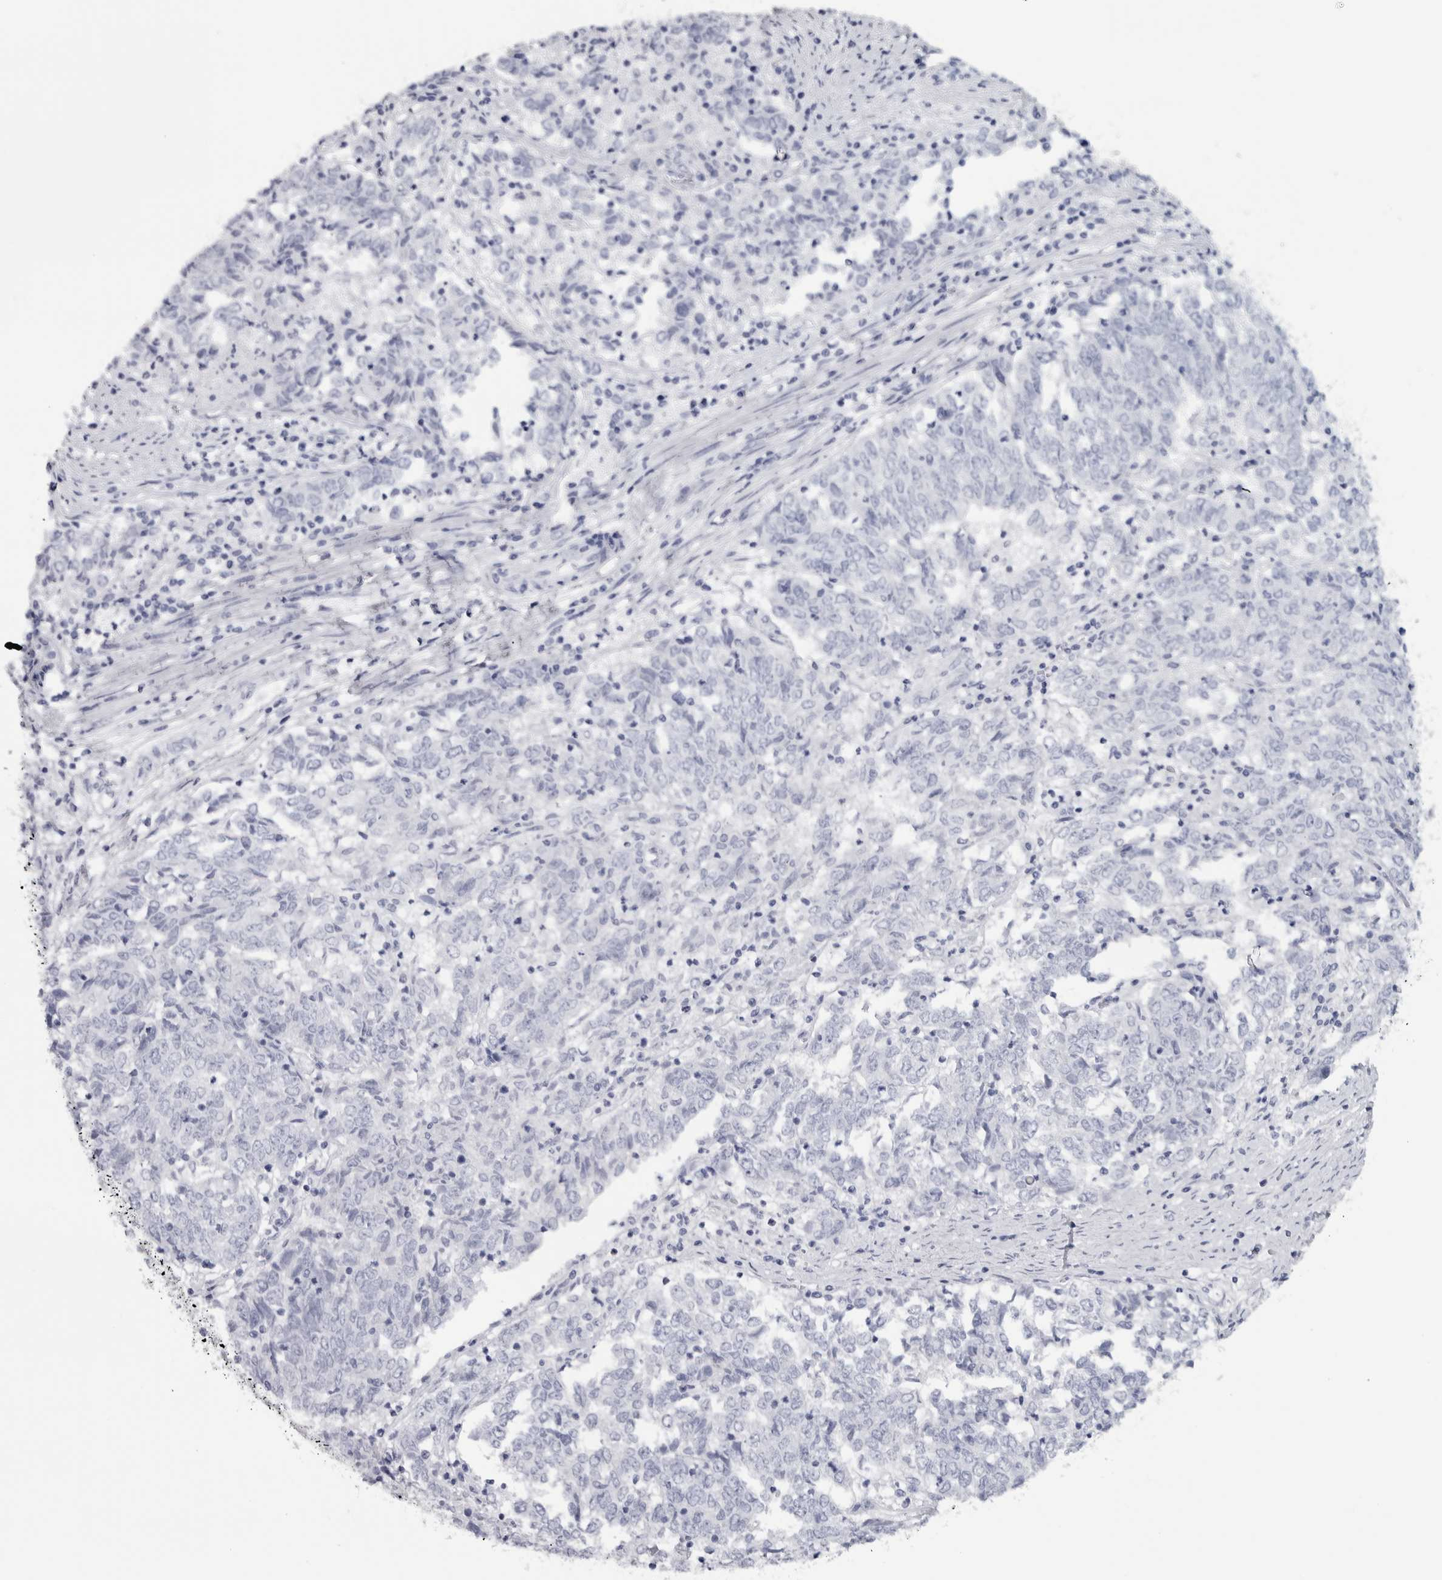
{"staining": {"intensity": "negative", "quantity": "none", "location": "none"}, "tissue": "endometrial cancer", "cell_type": "Tumor cells", "image_type": "cancer", "snomed": [{"axis": "morphology", "description": "Adenocarcinoma, NOS"}, {"axis": "topography", "description": "Endometrium"}], "caption": "Endometrial cancer was stained to show a protein in brown. There is no significant staining in tumor cells. (Brightfield microscopy of DAB (3,3'-diaminobenzidine) IHC at high magnification).", "gene": "NECAB1", "patient": {"sex": "female", "age": 80}}